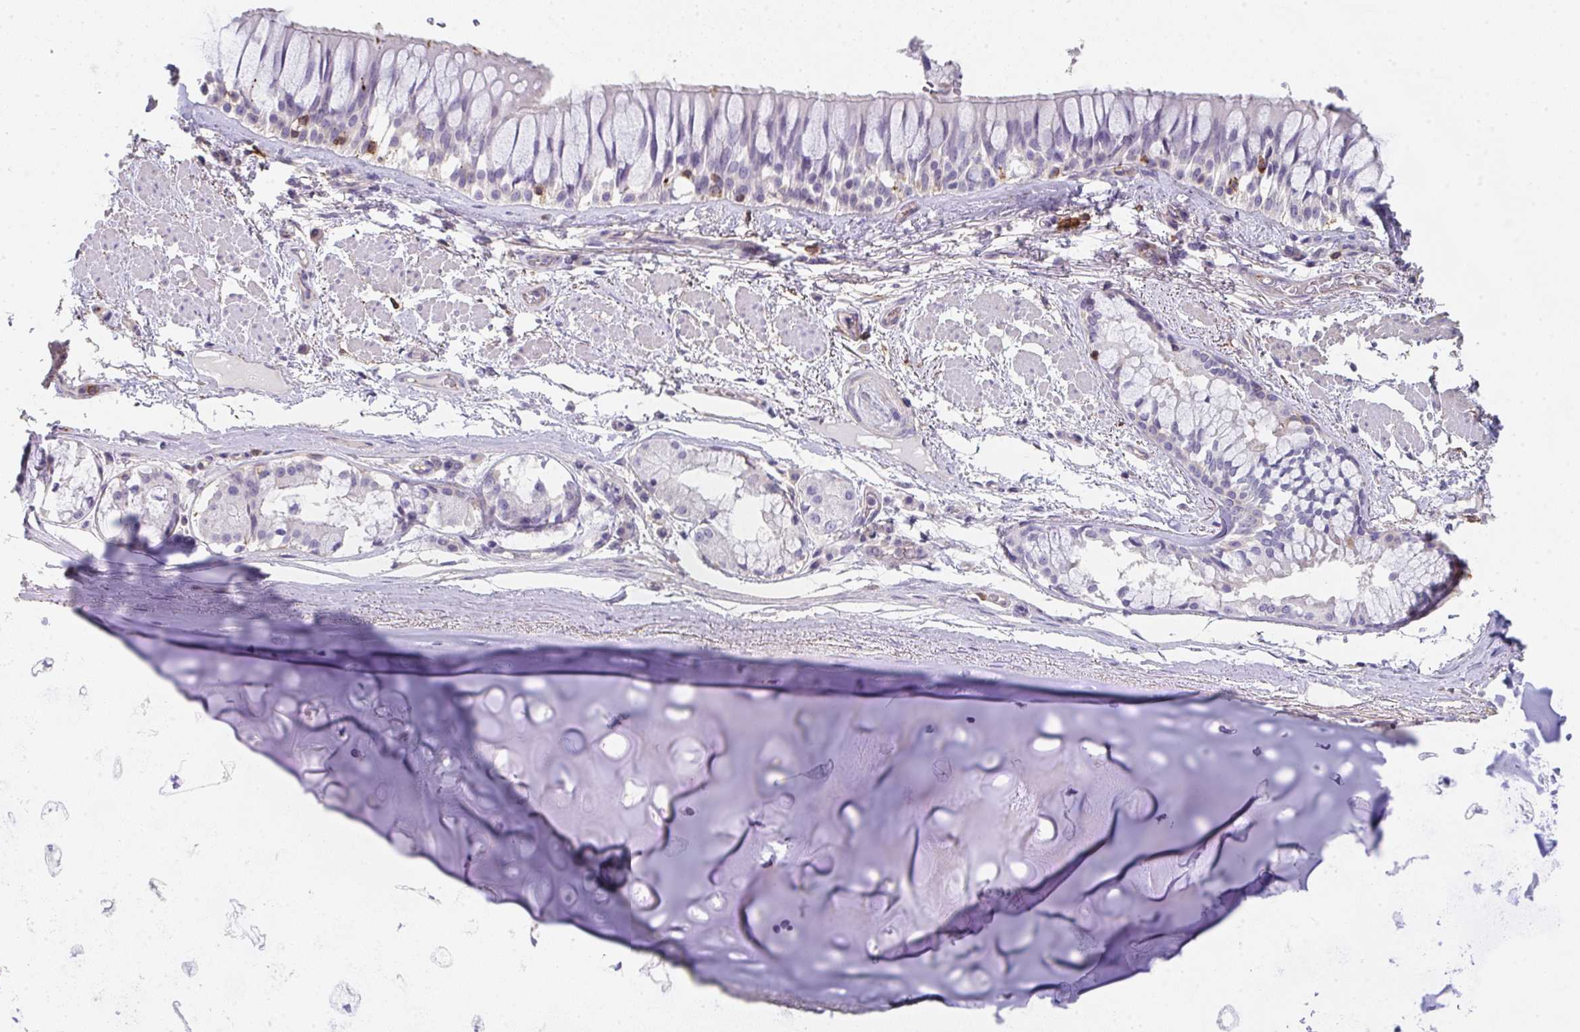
{"staining": {"intensity": "negative", "quantity": "none", "location": "none"}, "tissue": "soft tissue", "cell_type": "Chondrocytes", "image_type": "normal", "snomed": [{"axis": "morphology", "description": "Normal tissue, NOS"}, {"axis": "topography", "description": "Cartilage tissue"}, {"axis": "topography", "description": "Bronchus"}], "caption": "Immunohistochemistry of unremarkable soft tissue shows no expression in chondrocytes. (Brightfield microscopy of DAB immunohistochemistry at high magnification).", "gene": "DBN1", "patient": {"sex": "male", "age": 64}}